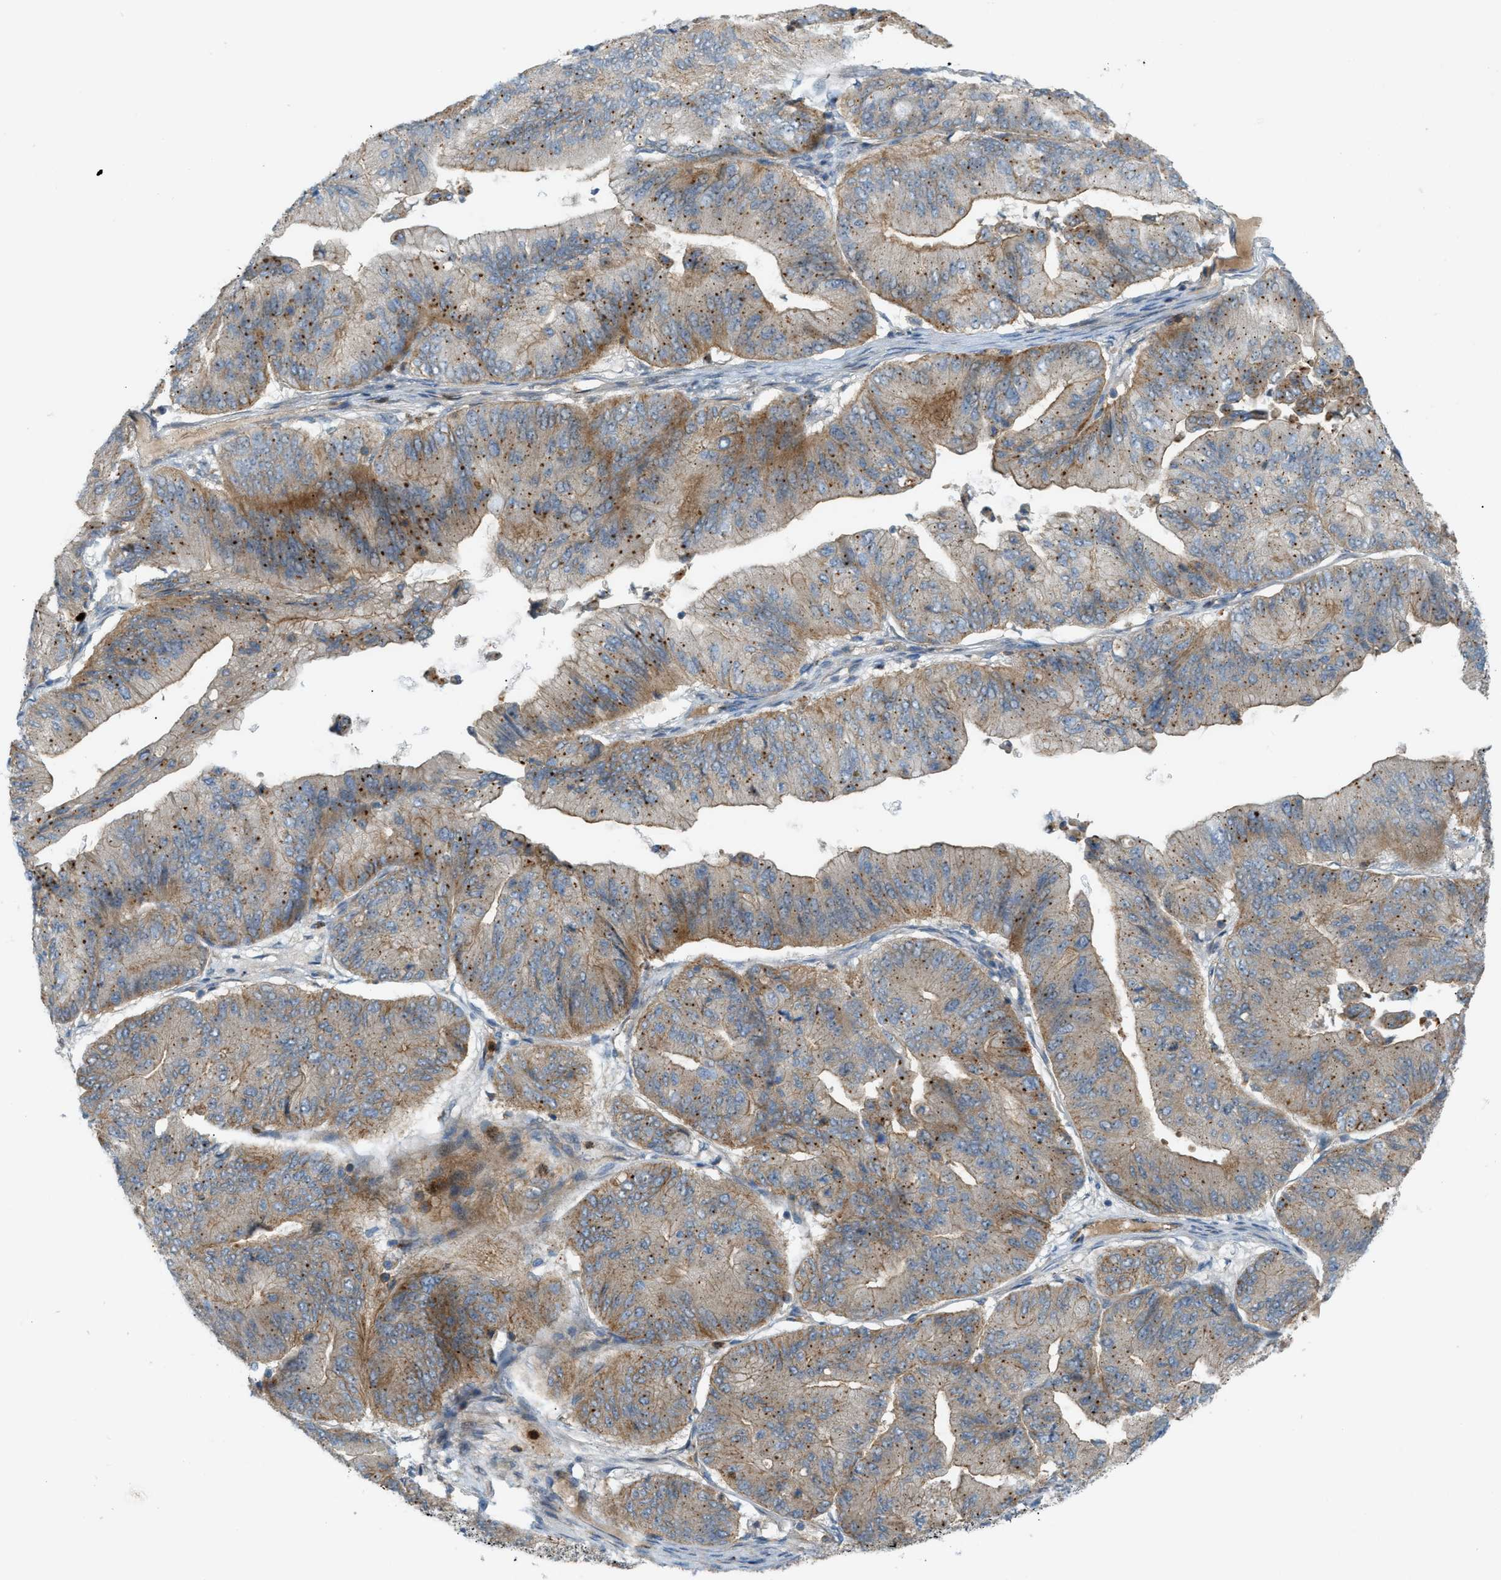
{"staining": {"intensity": "moderate", "quantity": "25%-75%", "location": "cytoplasmic/membranous"}, "tissue": "ovarian cancer", "cell_type": "Tumor cells", "image_type": "cancer", "snomed": [{"axis": "morphology", "description": "Cystadenocarcinoma, mucinous, NOS"}, {"axis": "topography", "description": "Ovary"}], "caption": "The immunohistochemical stain labels moderate cytoplasmic/membranous positivity in tumor cells of ovarian cancer (mucinous cystadenocarcinoma) tissue.", "gene": "GRK6", "patient": {"sex": "female", "age": 61}}